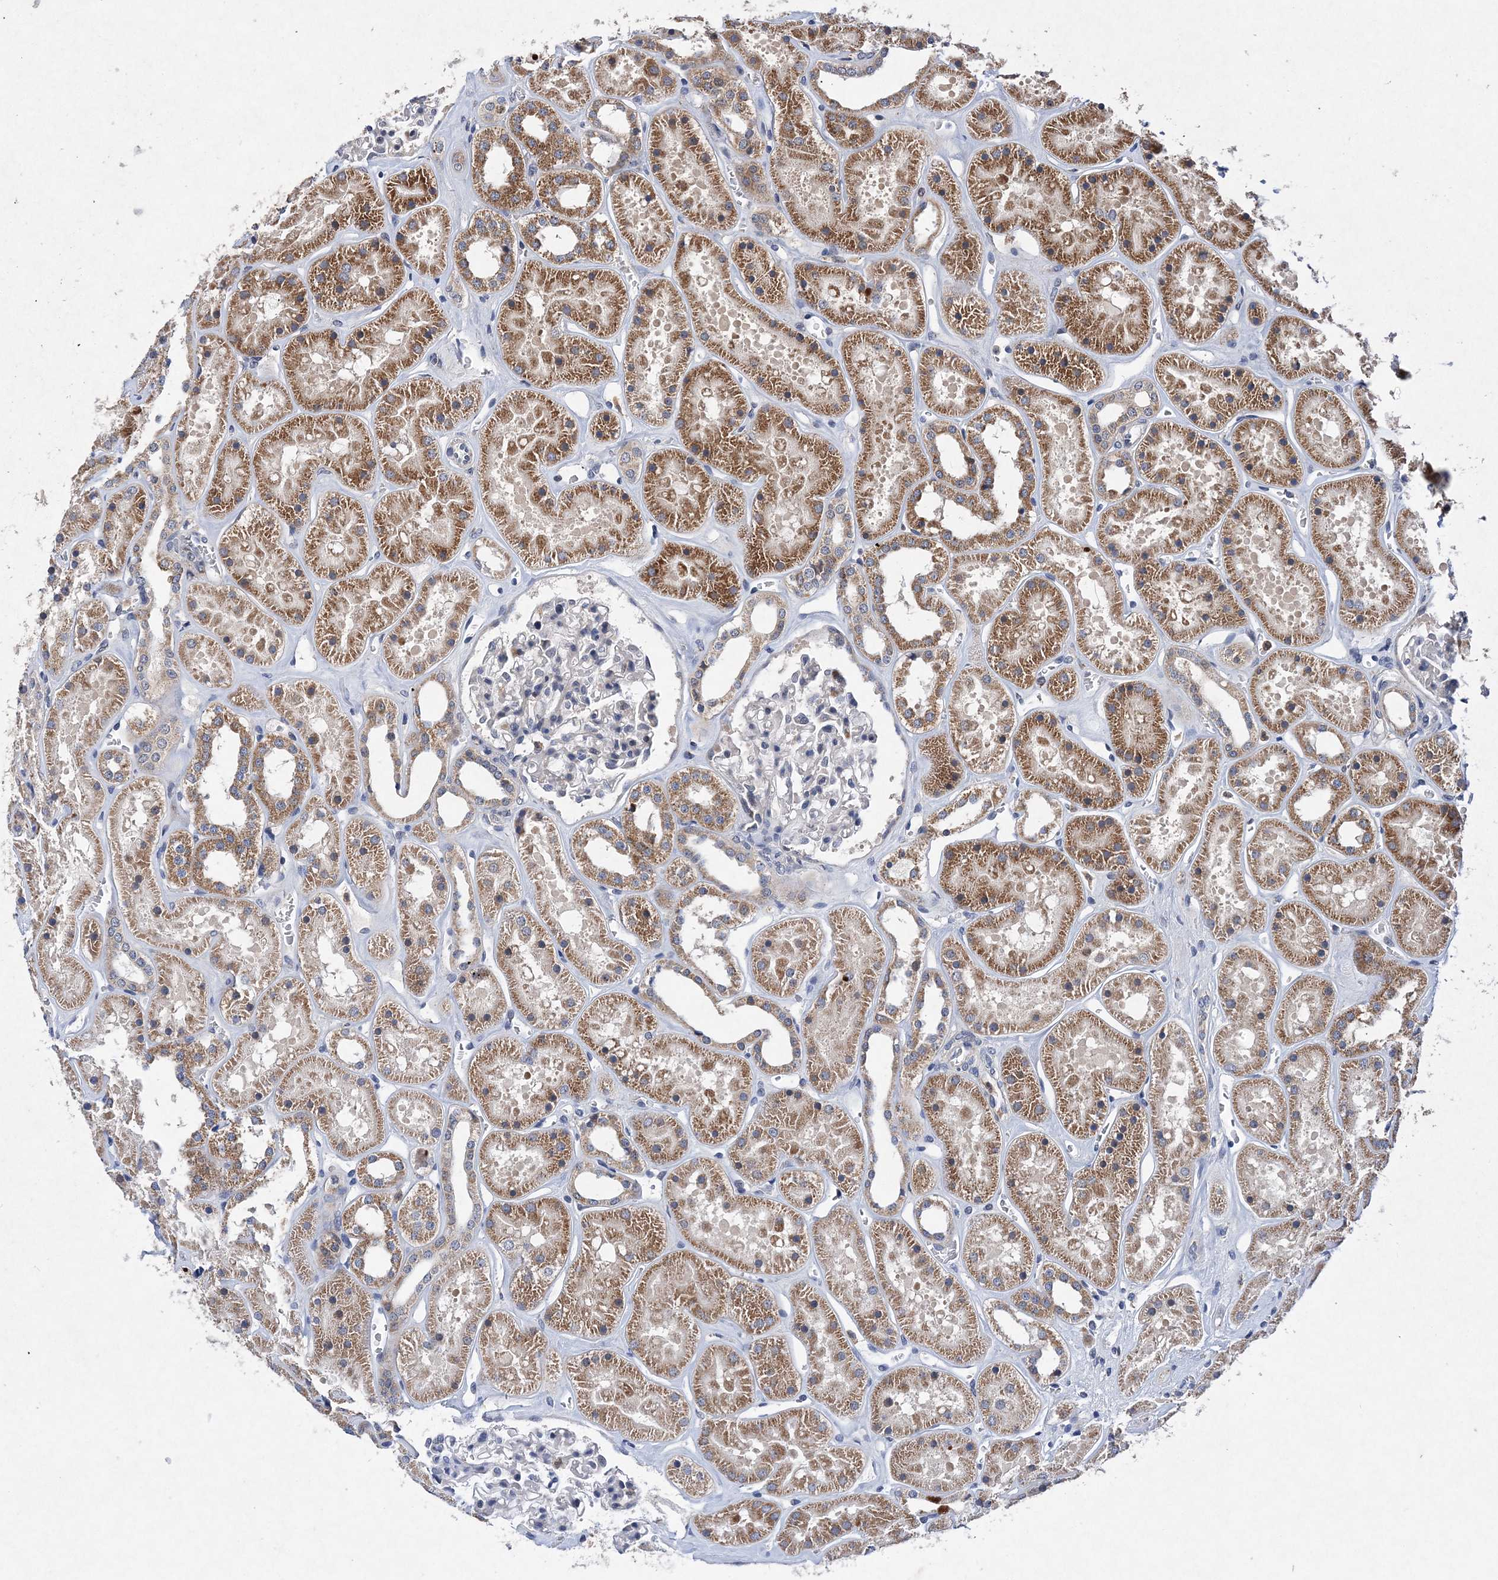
{"staining": {"intensity": "negative", "quantity": "none", "location": "none"}, "tissue": "kidney", "cell_type": "Cells in glomeruli", "image_type": "normal", "snomed": [{"axis": "morphology", "description": "Normal tissue, NOS"}, {"axis": "topography", "description": "Kidney"}], "caption": "The photomicrograph shows no significant staining in cells in glomeruli of kidney. The staining was performed using DAB to visualize the protein expression in brown, while the nuclei were stained in blue with hematoxylin (Magnification: 20x).", "gene": "PROSER1", "patient": {"sex": "female", "age": 41}}